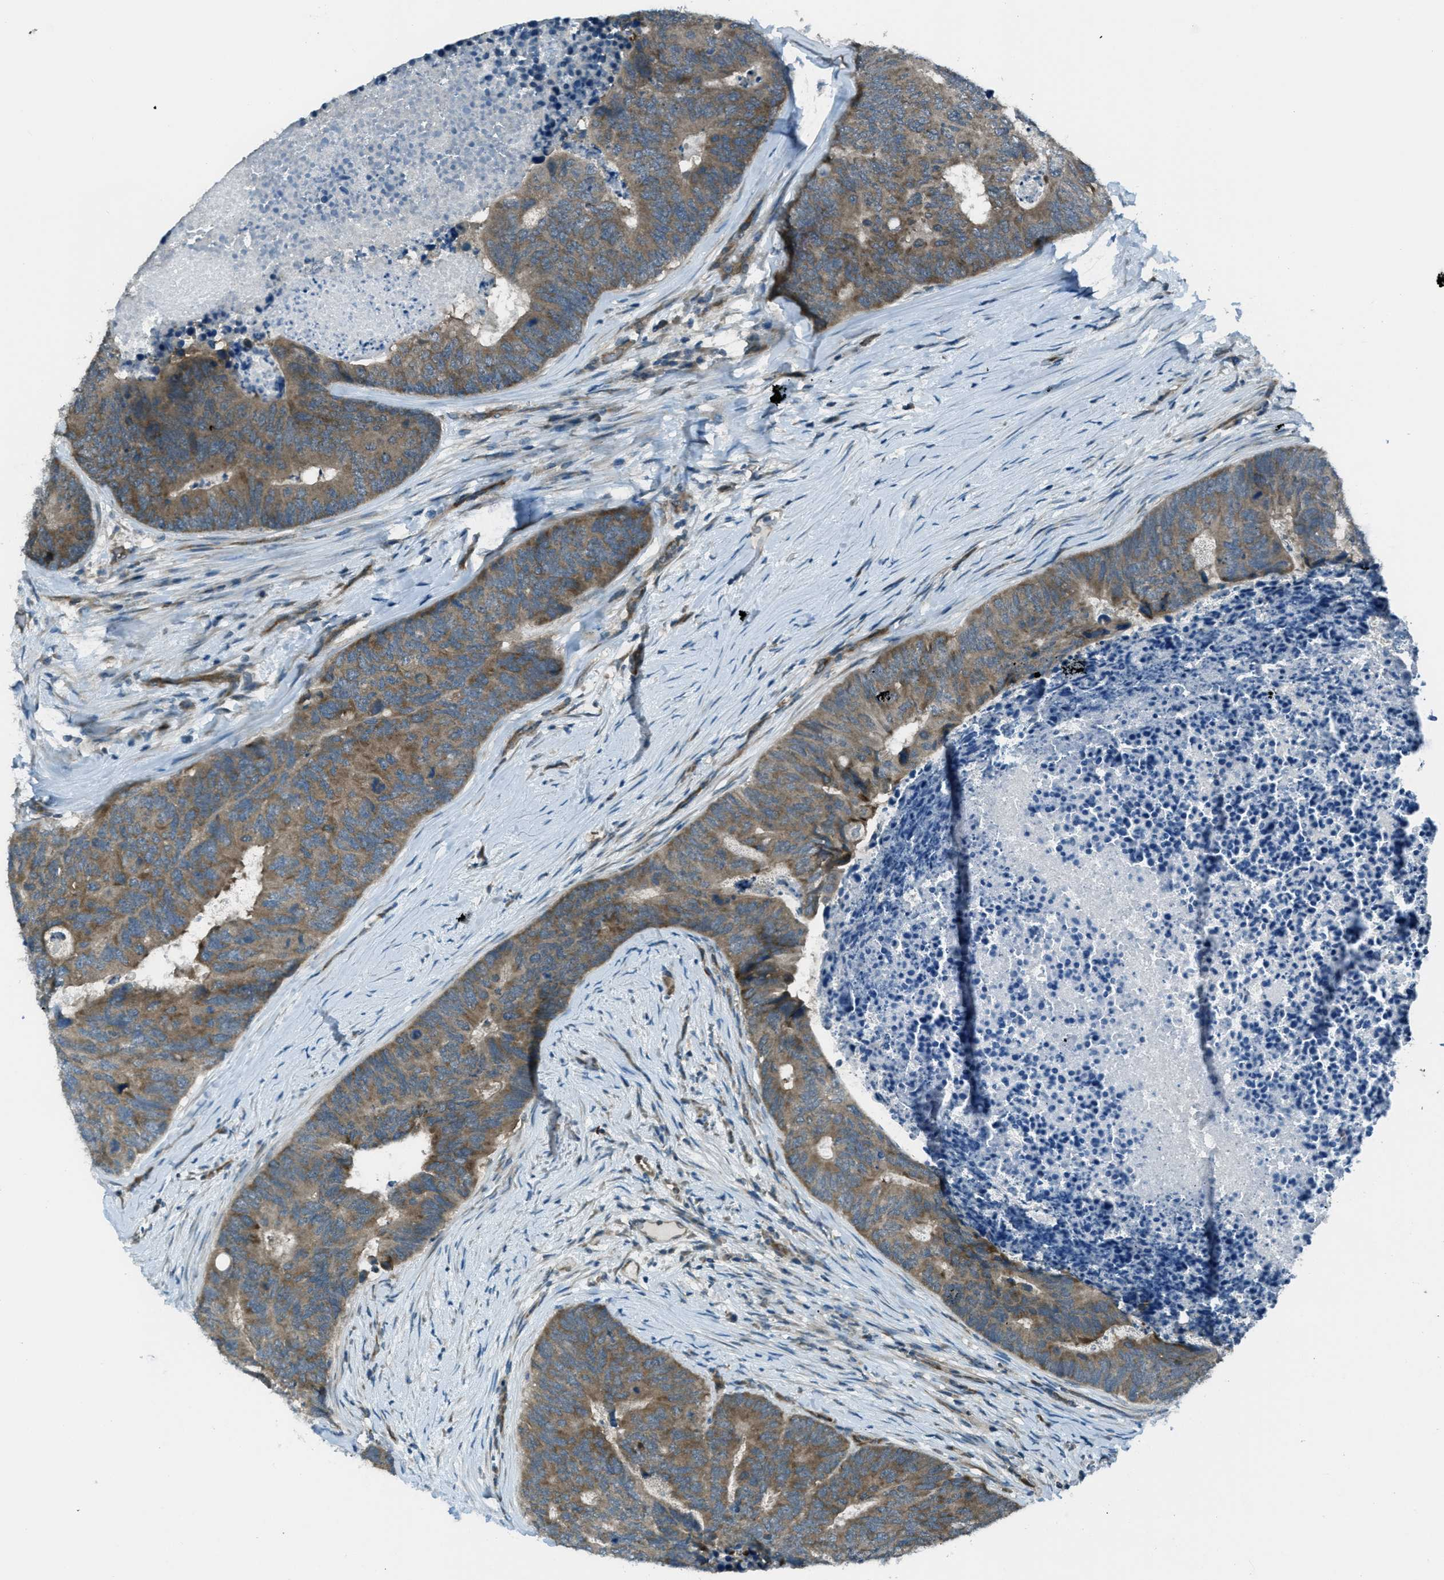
{"staining": {"intensity": "moderate", "quantity": ">75%", "location": "cytoplasmic/membranous"}, "tissue": "colorectal cancer", "cell_type": "Tumor cells", "image_type": "cancer", "snomed": [{"axis": "morphology", "description": "Adenocarcinoma, NOS"}, {"axis": "topography", "description": "Colon"}], "caption": "Brown immunohistochemical staining in human colorectal cancer (adenocarcinoma) shows moderate cytoplasmic/membranous staining in approximately >75% of tumor cells. Immunohistochemistry (ihc) stains the protein in brown and the nuclei are stained blue.", "gene": "ASAP2", "patient": {"sex": "female", "age": 67}}